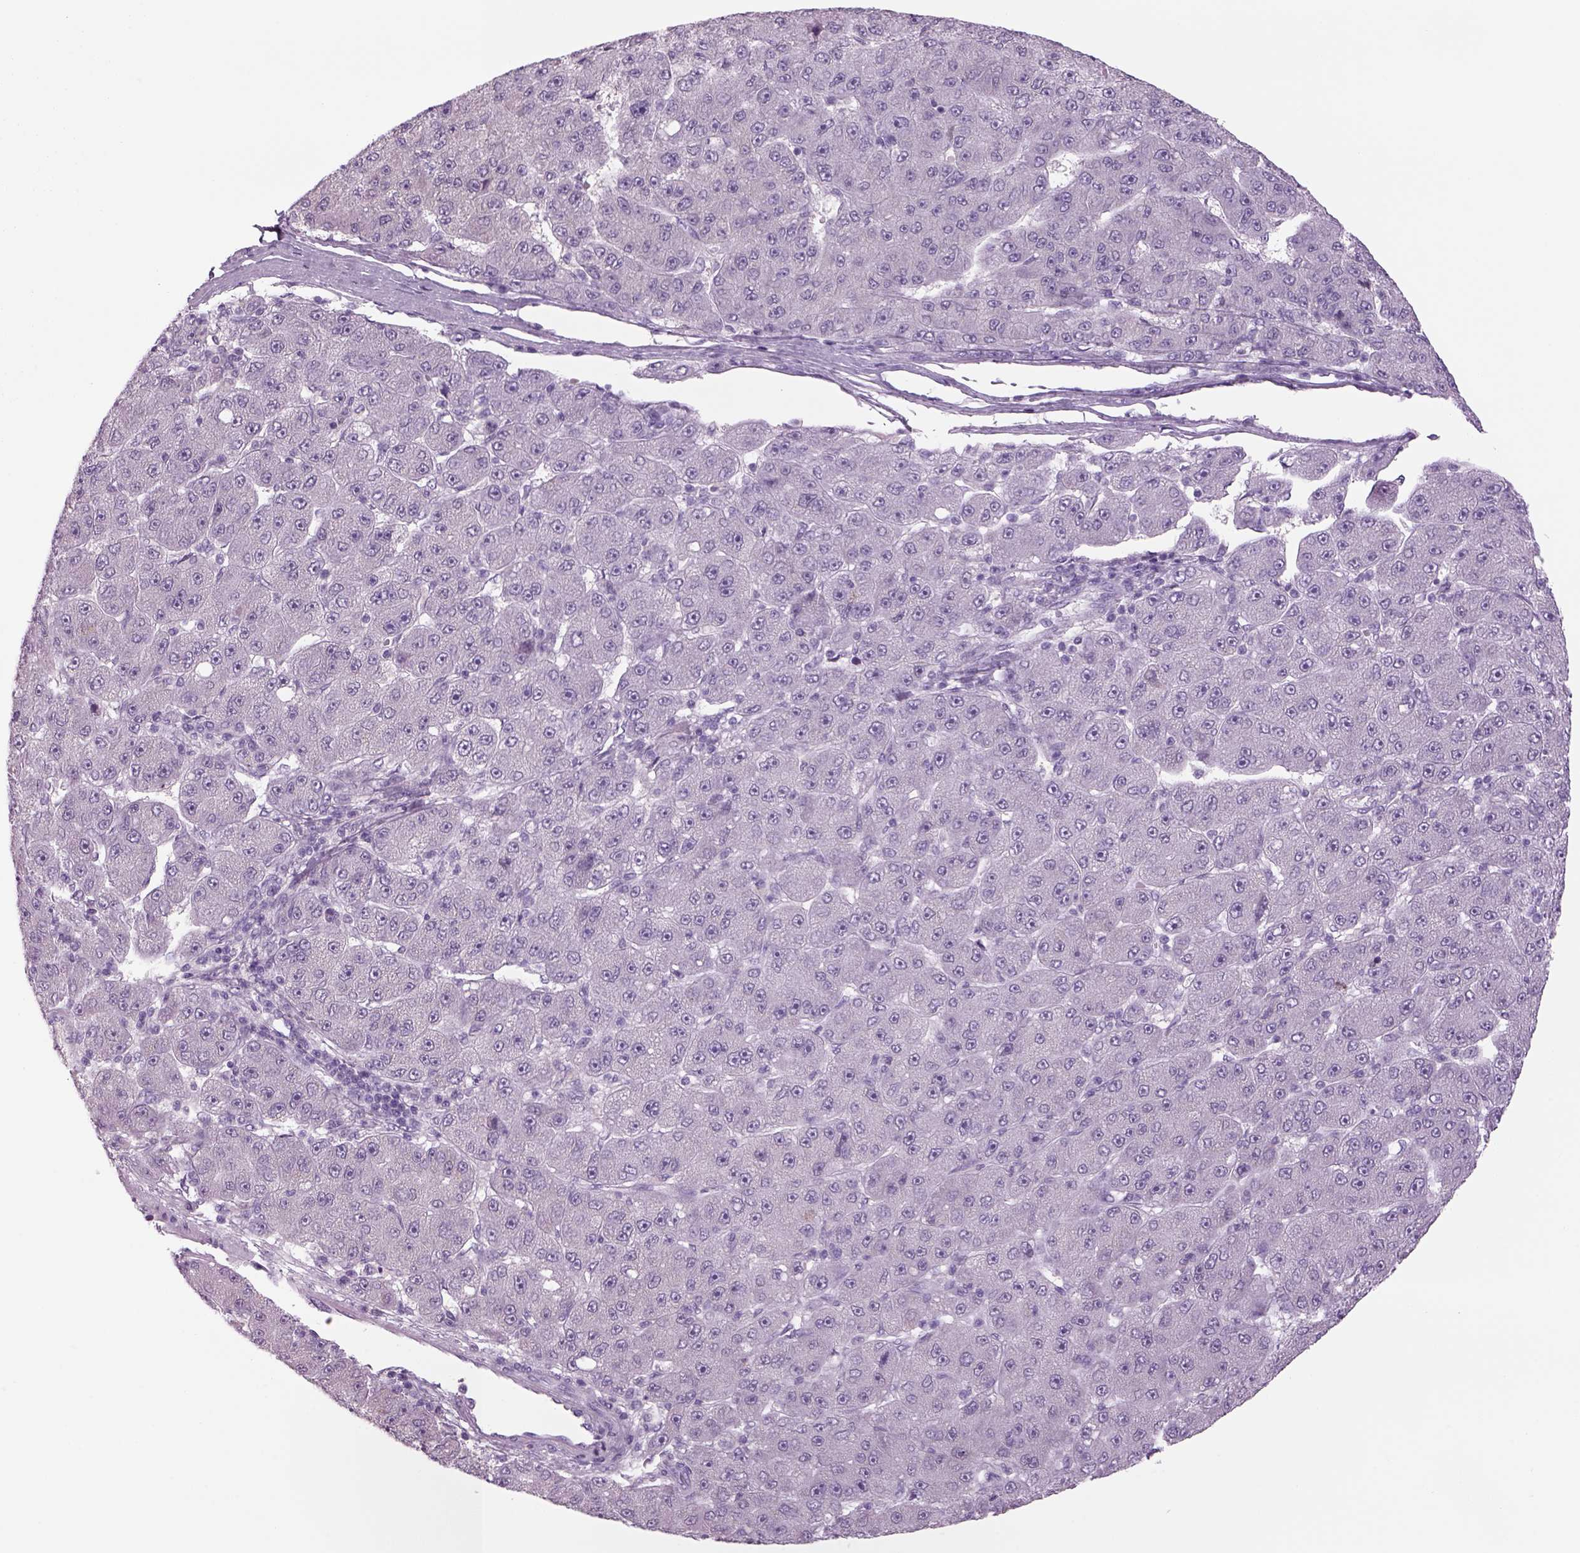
{"staining": {"intensity": "negative", "quantity": "none", "location": "none"}, "tissue": "liver cancer", "cell_type": "Tumor cells", "image_type": "cancer", "snomed": [{"axis": "morphology", "description": "Carcinoma, Hepatocellular, NOS"}, {"axis": "topography", "description": "Liver"}], "caption": "A high-resolution micrograph shows immunohistochemistry (IHC) staining of liver hepatocellular carcinoma, which displays no significant expression in tumor cells.", "gene": "MDH1B", "patient": {"sex": "male", "age": 67}}